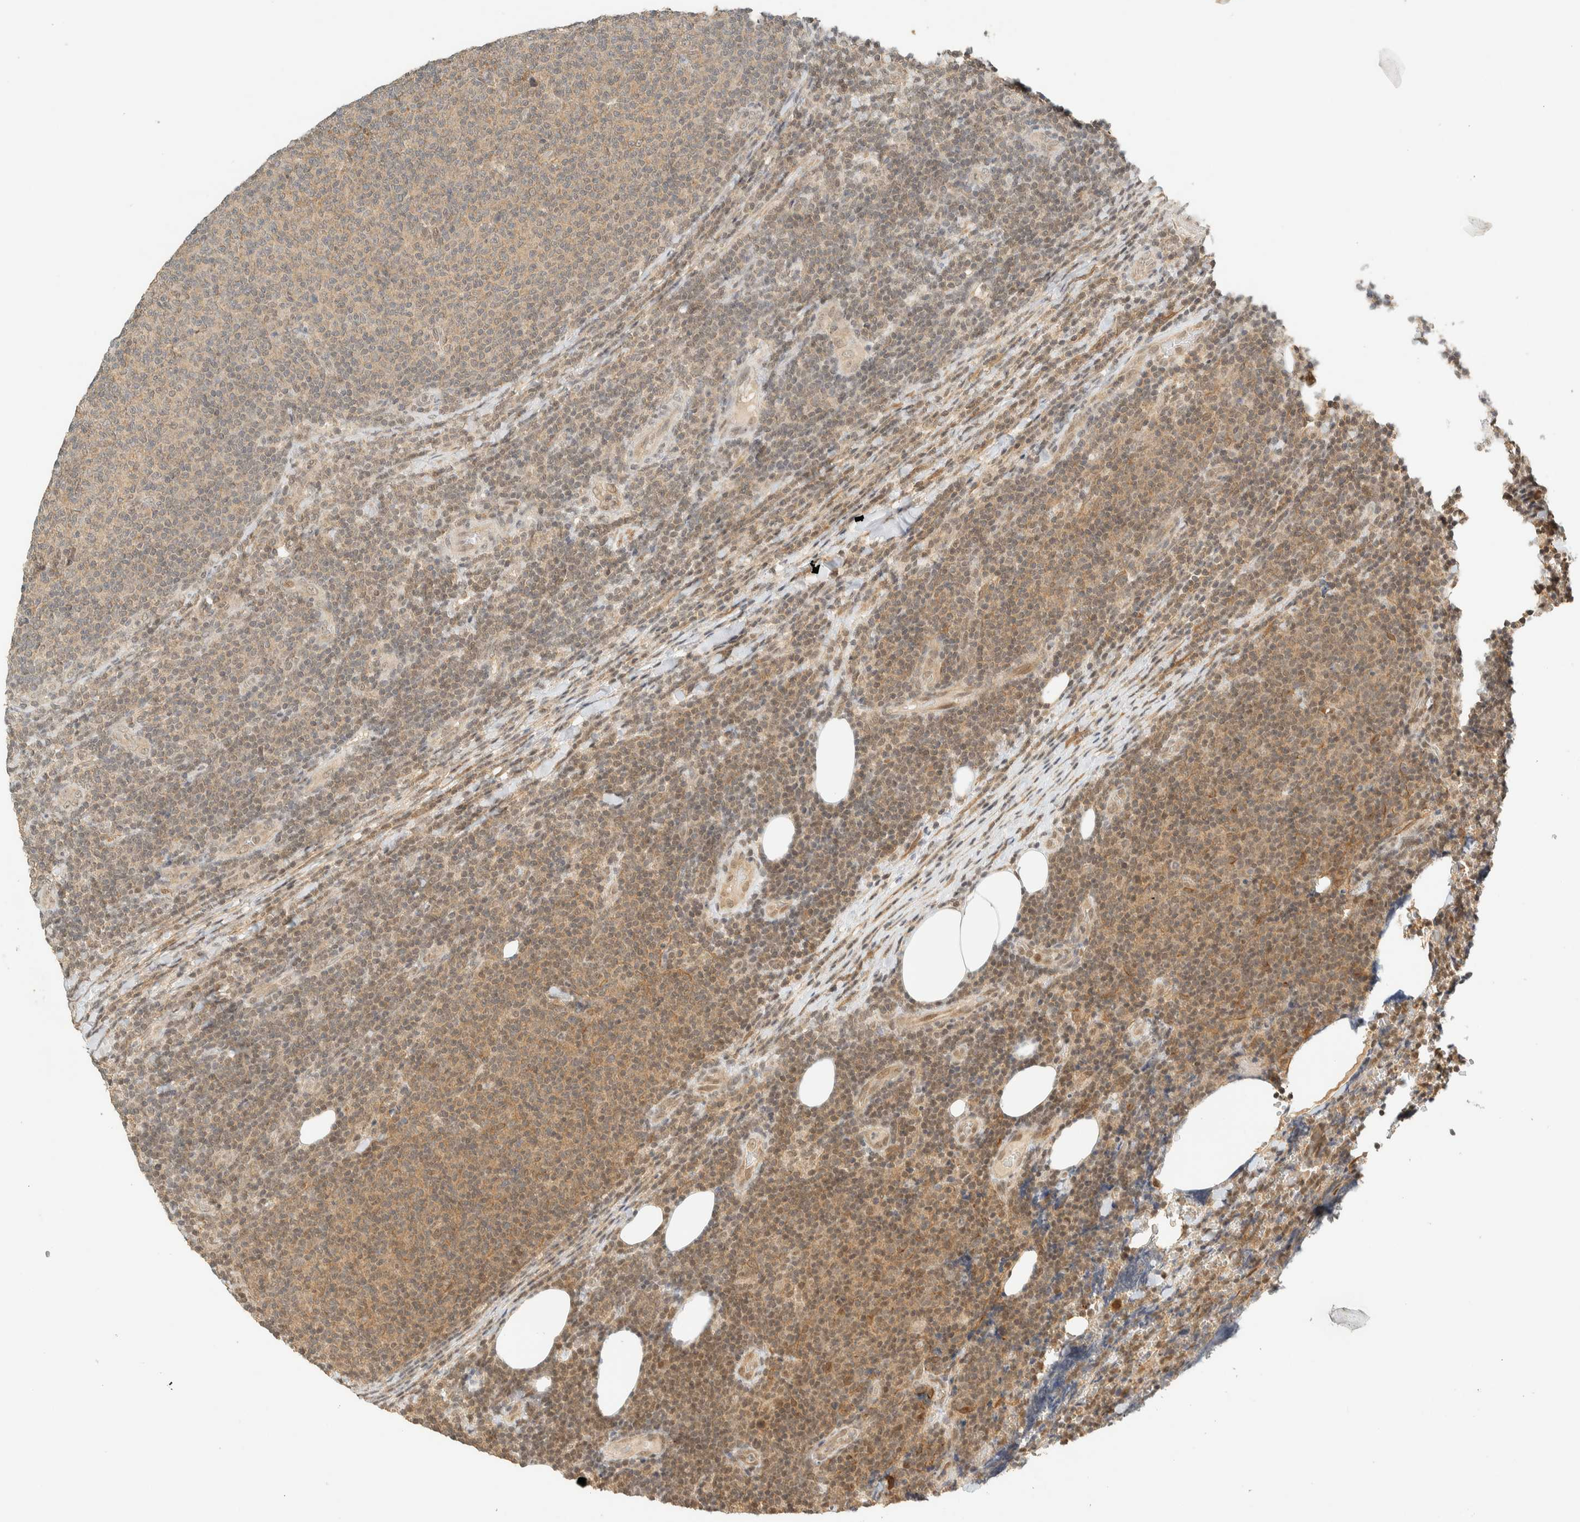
{"staining": {"intensity": "moderate", "quantity": "25%-75%", "location": "cytoplasmic/membranous"}, "tissue": "lymphoma", "cell_type": "Tumor cells", "image_type": "cancer", "snomed": [{"axis": "morphology", "description": "Malignant lymphoma, non-Hodgkin's type, Low grade"}, {"axis": "topography", "description": "Lymph node"}], "caption": "IHC micrograph of malignant lymphoma, non-Hodgkin's type (low-grade) stained for a protein (brown), which shows medium levels of moderate cytoplasmic/membranous positivity in about 25%-75% of tumor cells.", "gene": "KIFAP3", "patient": {"sex": "male", "age": 66}}